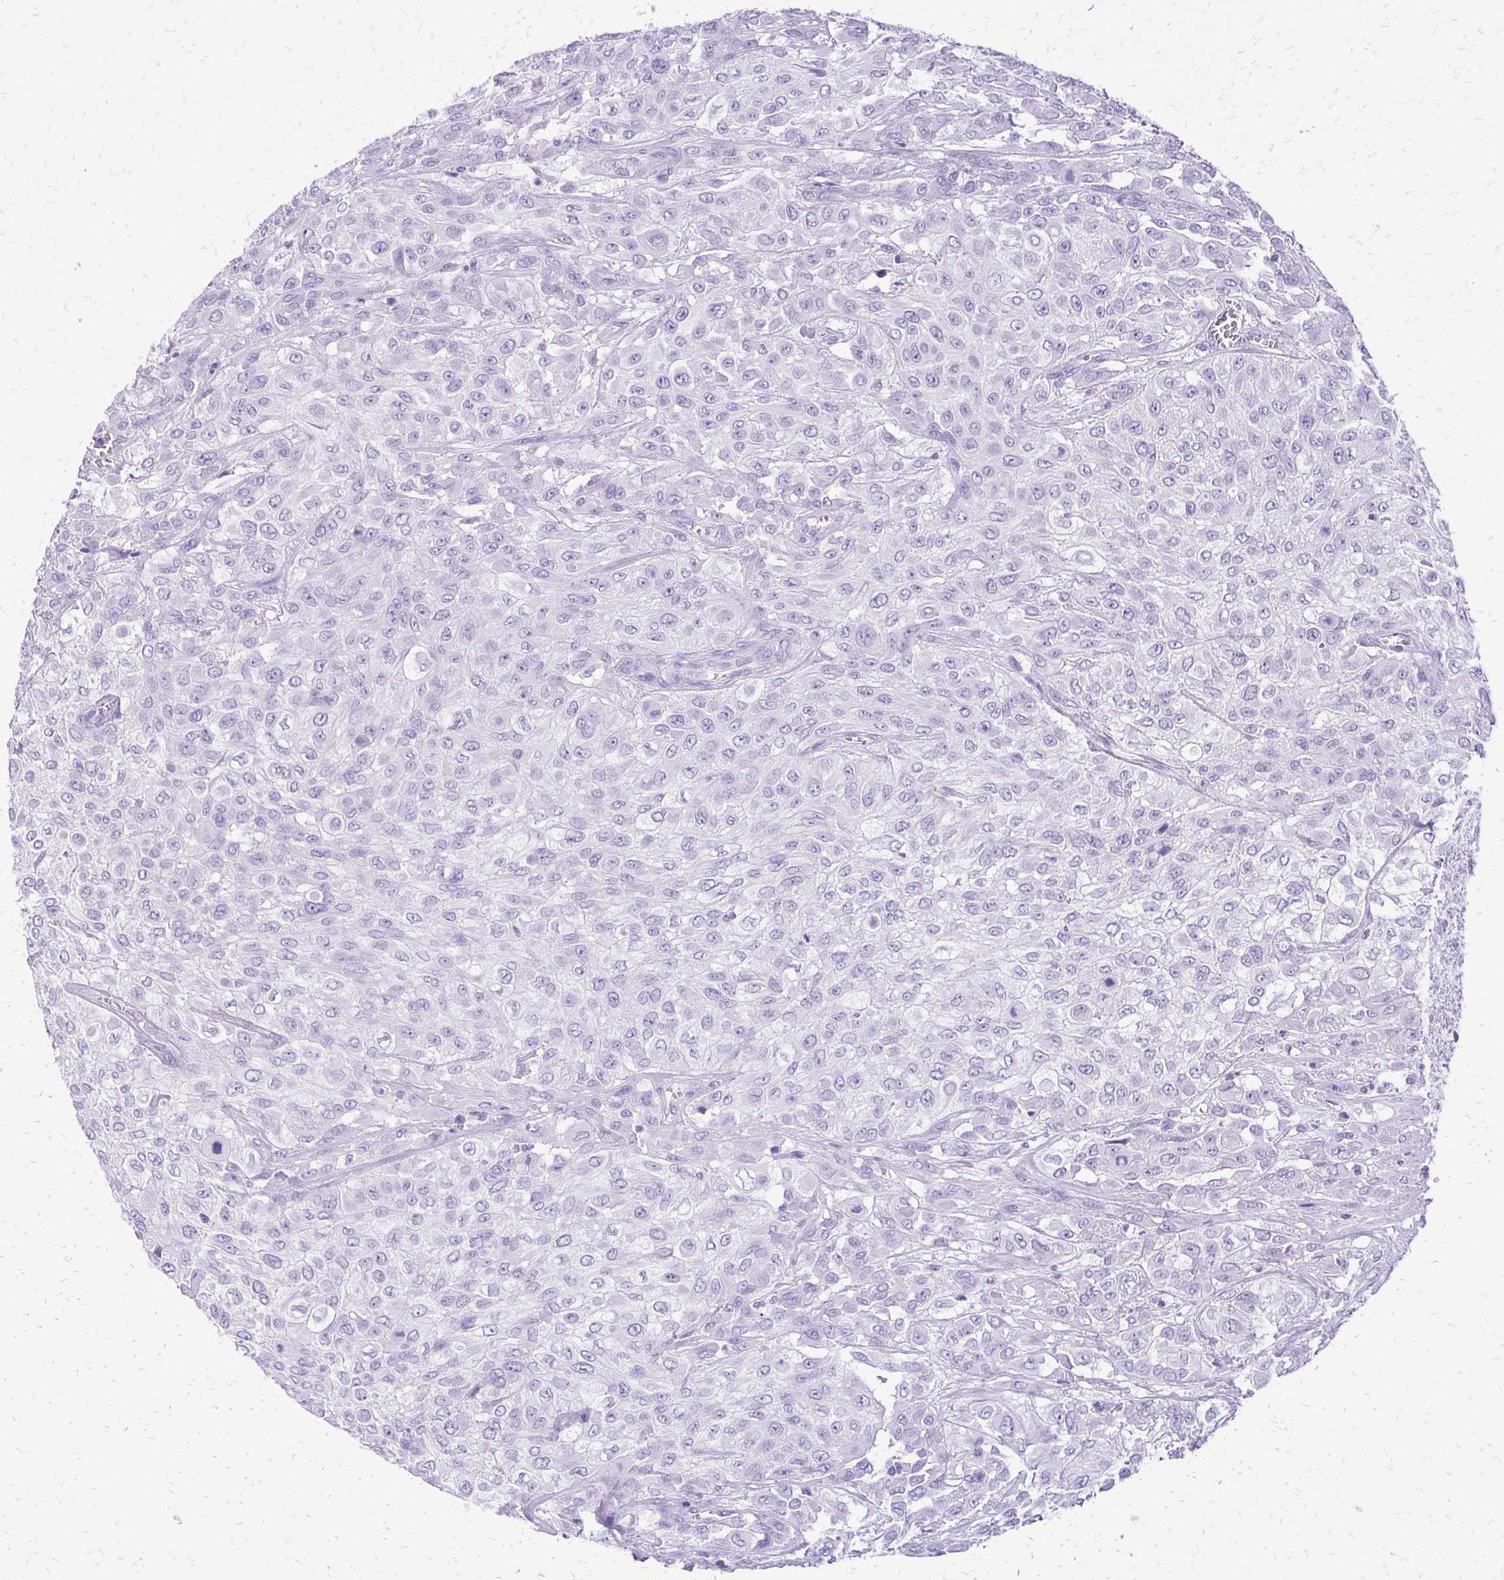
{"staining": {"intensity": "negative", "quantity": "none", "location": "none"}, "tissue": "urothelial cancer", "cell_type": "Tumor cells", "image_type": "cancer", "snomed": [{"axis": "morphology", "description": "Urothelial carcinoma, High grade"}, {"axis": "topography", "description": "Urinary bladder"}], "caption": "Urothelial cancer was stained to show a protein in brown. There is no significant staining in tumor cells.", "gene": "SLC32A1", "patient": {"sex": "male", "age": 57}}